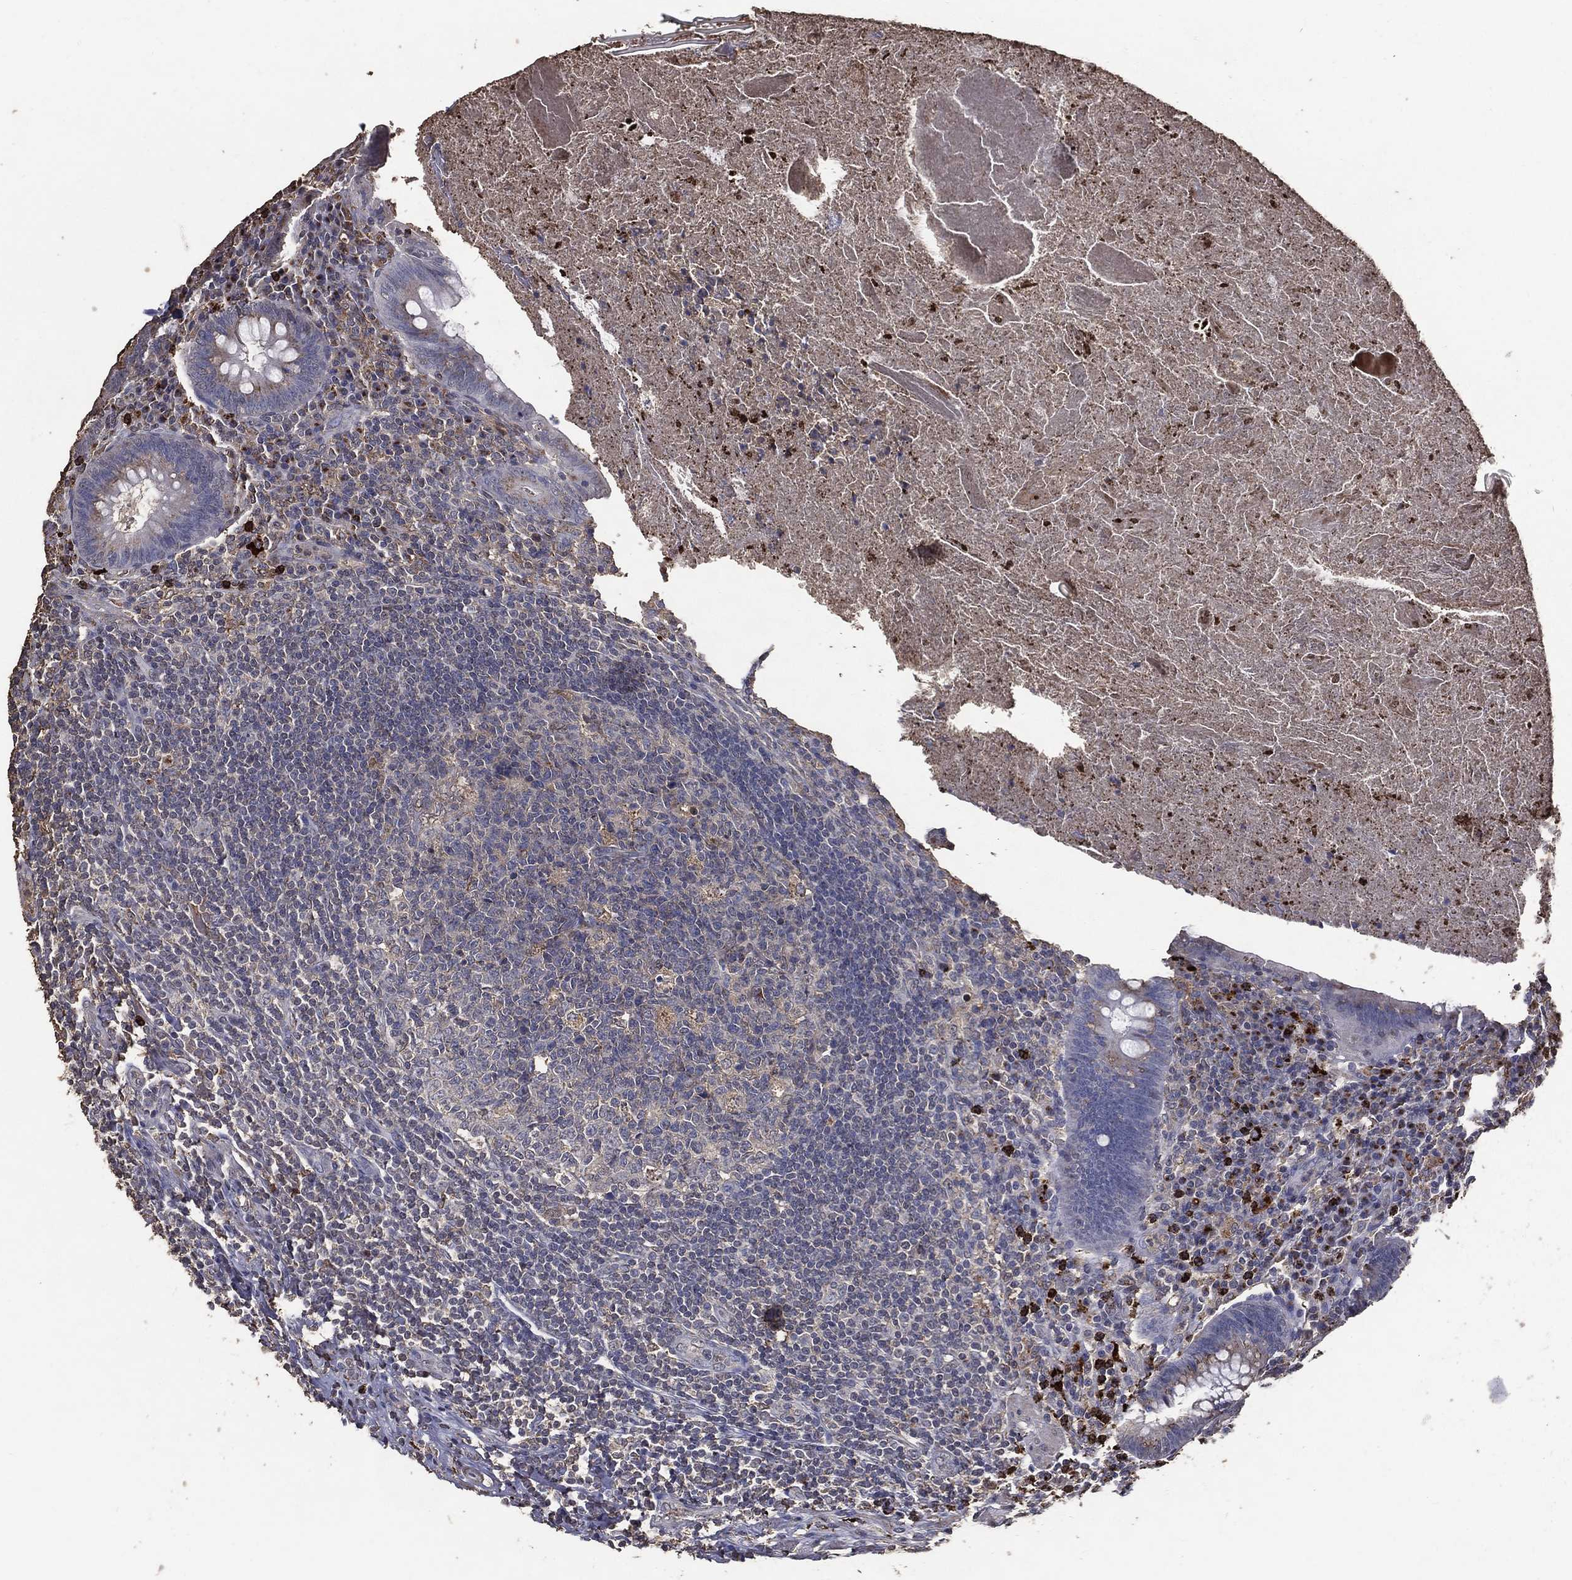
{"staining": {"intensity": "weak", "quantity": ">75%", "location": "cytoplasmic/membranous"}, "tissue": "appendix", "cell_type": "Glandular cells", "image_type": "normal", "snomed": [{"axis": "morphology", "description": "Normal tissue, NOS"}, {"axis": "topography", "description": "Appendix"}], "caption": "Immunohistochemistry (IHC) histopathology image of unremarkable appendix: appendix stained using immunohistochemistry (IHC) shows low levels of weak protein expression localized specifically in the cytoplasmic/membranous of glandular cells, appearing as a cytoplasmic/membranous brown color.", "gene": "GPR183", "patient": {"sex": "male", "age": 47}}